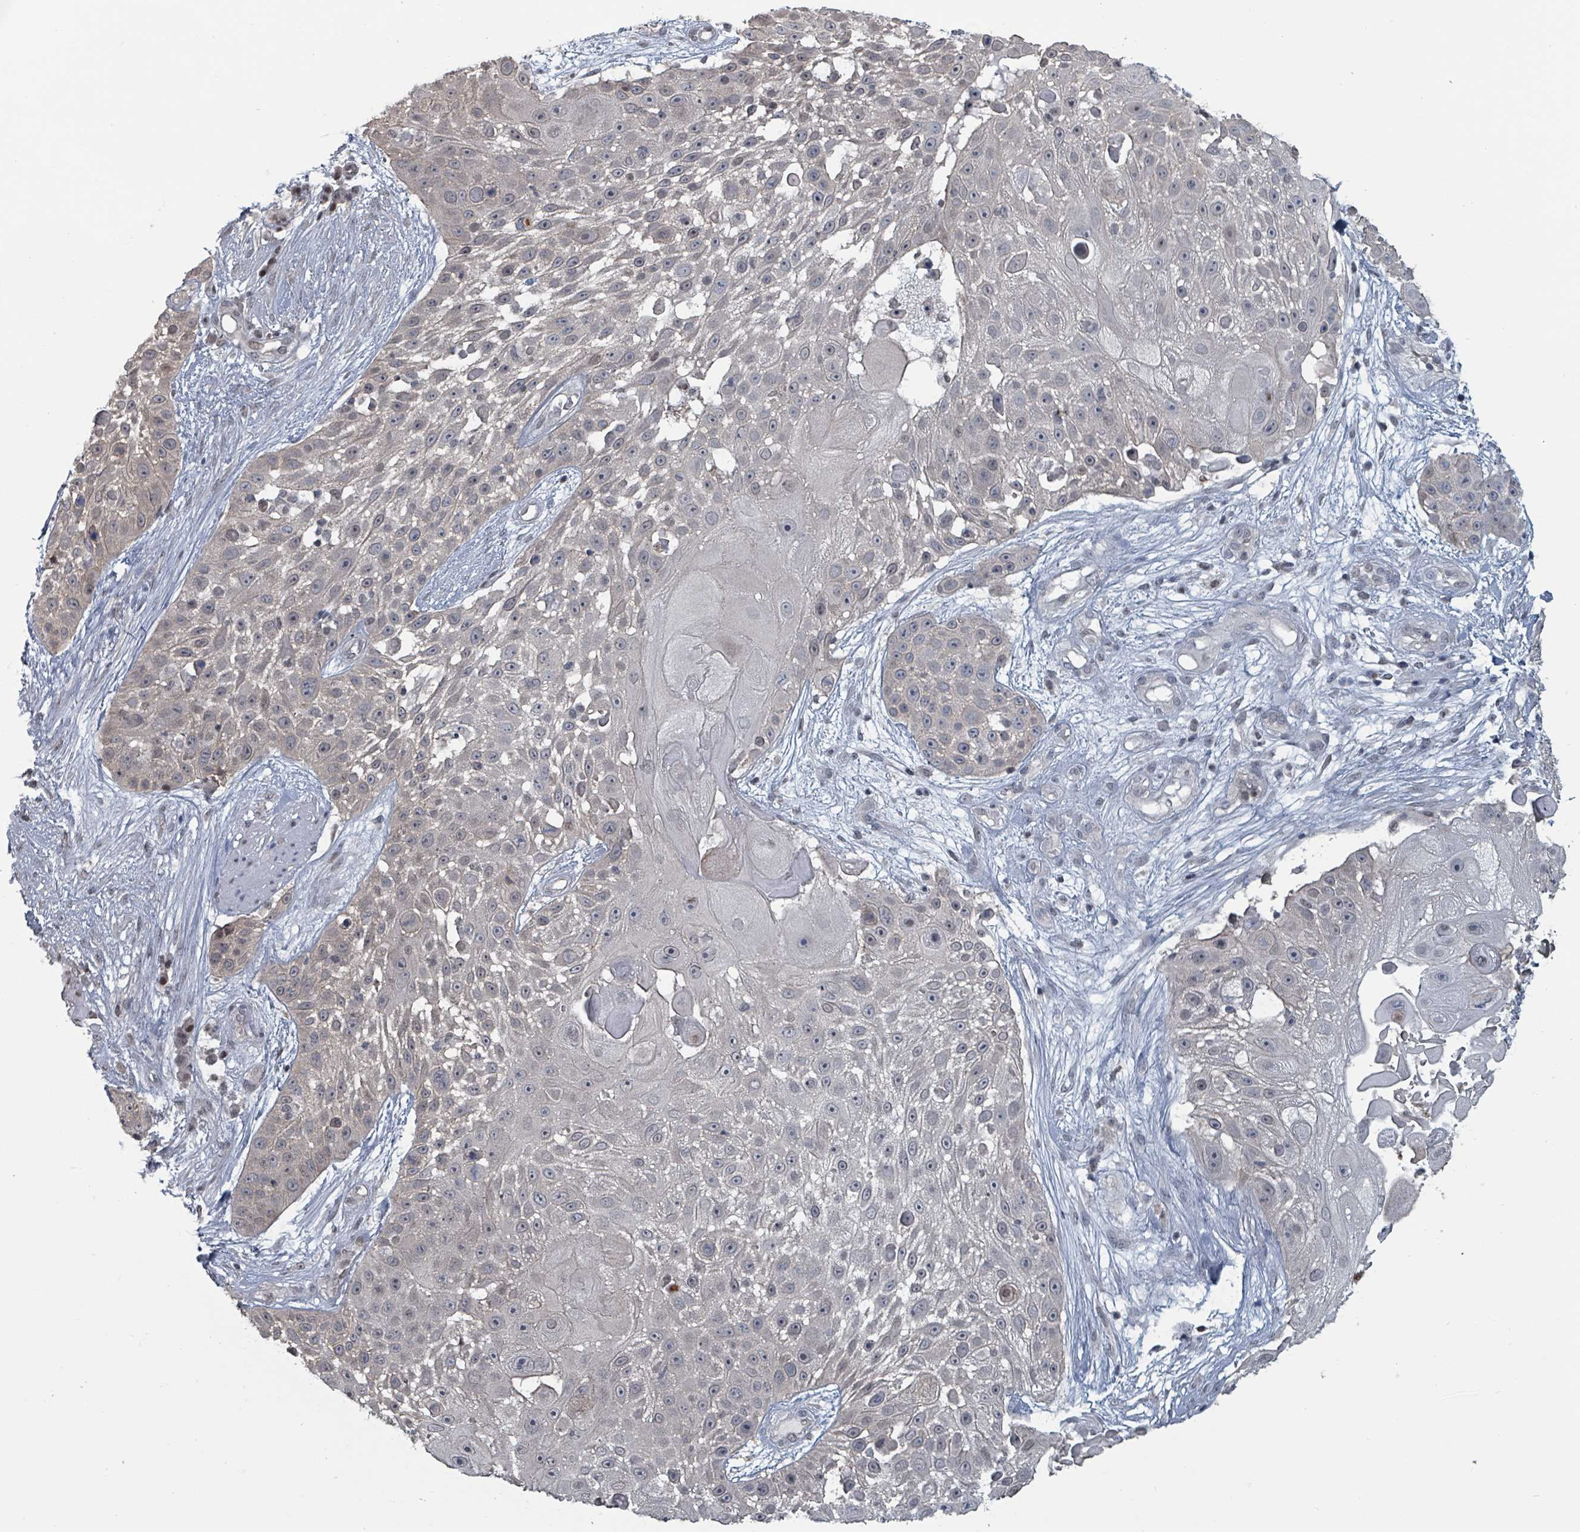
{"staining": {"intensity": "weak", "quantity": "25%-75%", "location": "cytoplasmic/membranous"}, "tissue": "skin cancer", "cell_type": "Tumor cells", "image_type": "cancer", "snomed": [{"axis": "morphology", "description": "Squamous cell carcinoma, NOS"}, {"axis": "topography", "description": "Skin"}], "caption": "Immunohistochemical staining of skin cancer (squamous cell carcinoma) demonstrates low levels of weak cytoplasmic/membranous expression in about 25%-75% of tumor cells.", "gene": "BIVM", "patient": {"sex": "female", "age": 86}}